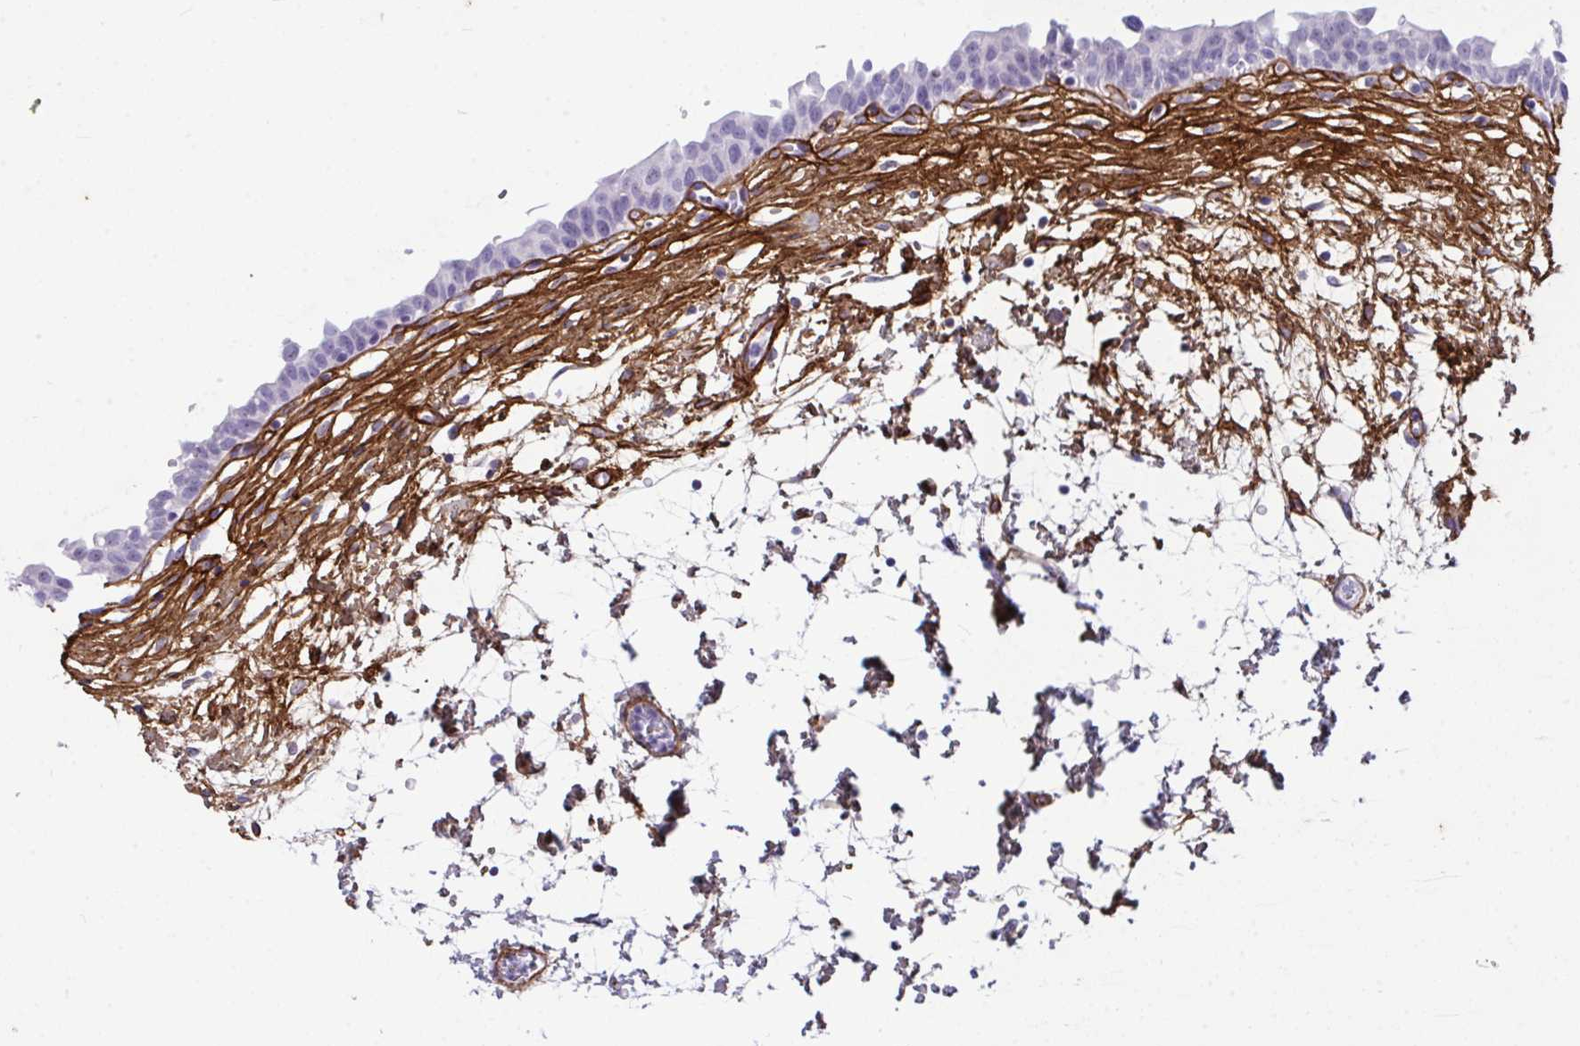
{"staining": {"intensity": "negative", "quantity": "none", "location": "none"}, "tissue": "urinary bladder", "cell_type": "Urothelial cells", "image_type": "normal", "snomed": [{"axis": "morphology", "description": "Normal tissue, NOS"}, {"axis": "topography", "description": "Urinary bladder"}], "caption": "This is a micrograph of IHC staining of normal urinary bladder, which shows no staining in urothelial cells.", "gene": "LHFPL6", "patient": {"sex": "male", "age": 37}}